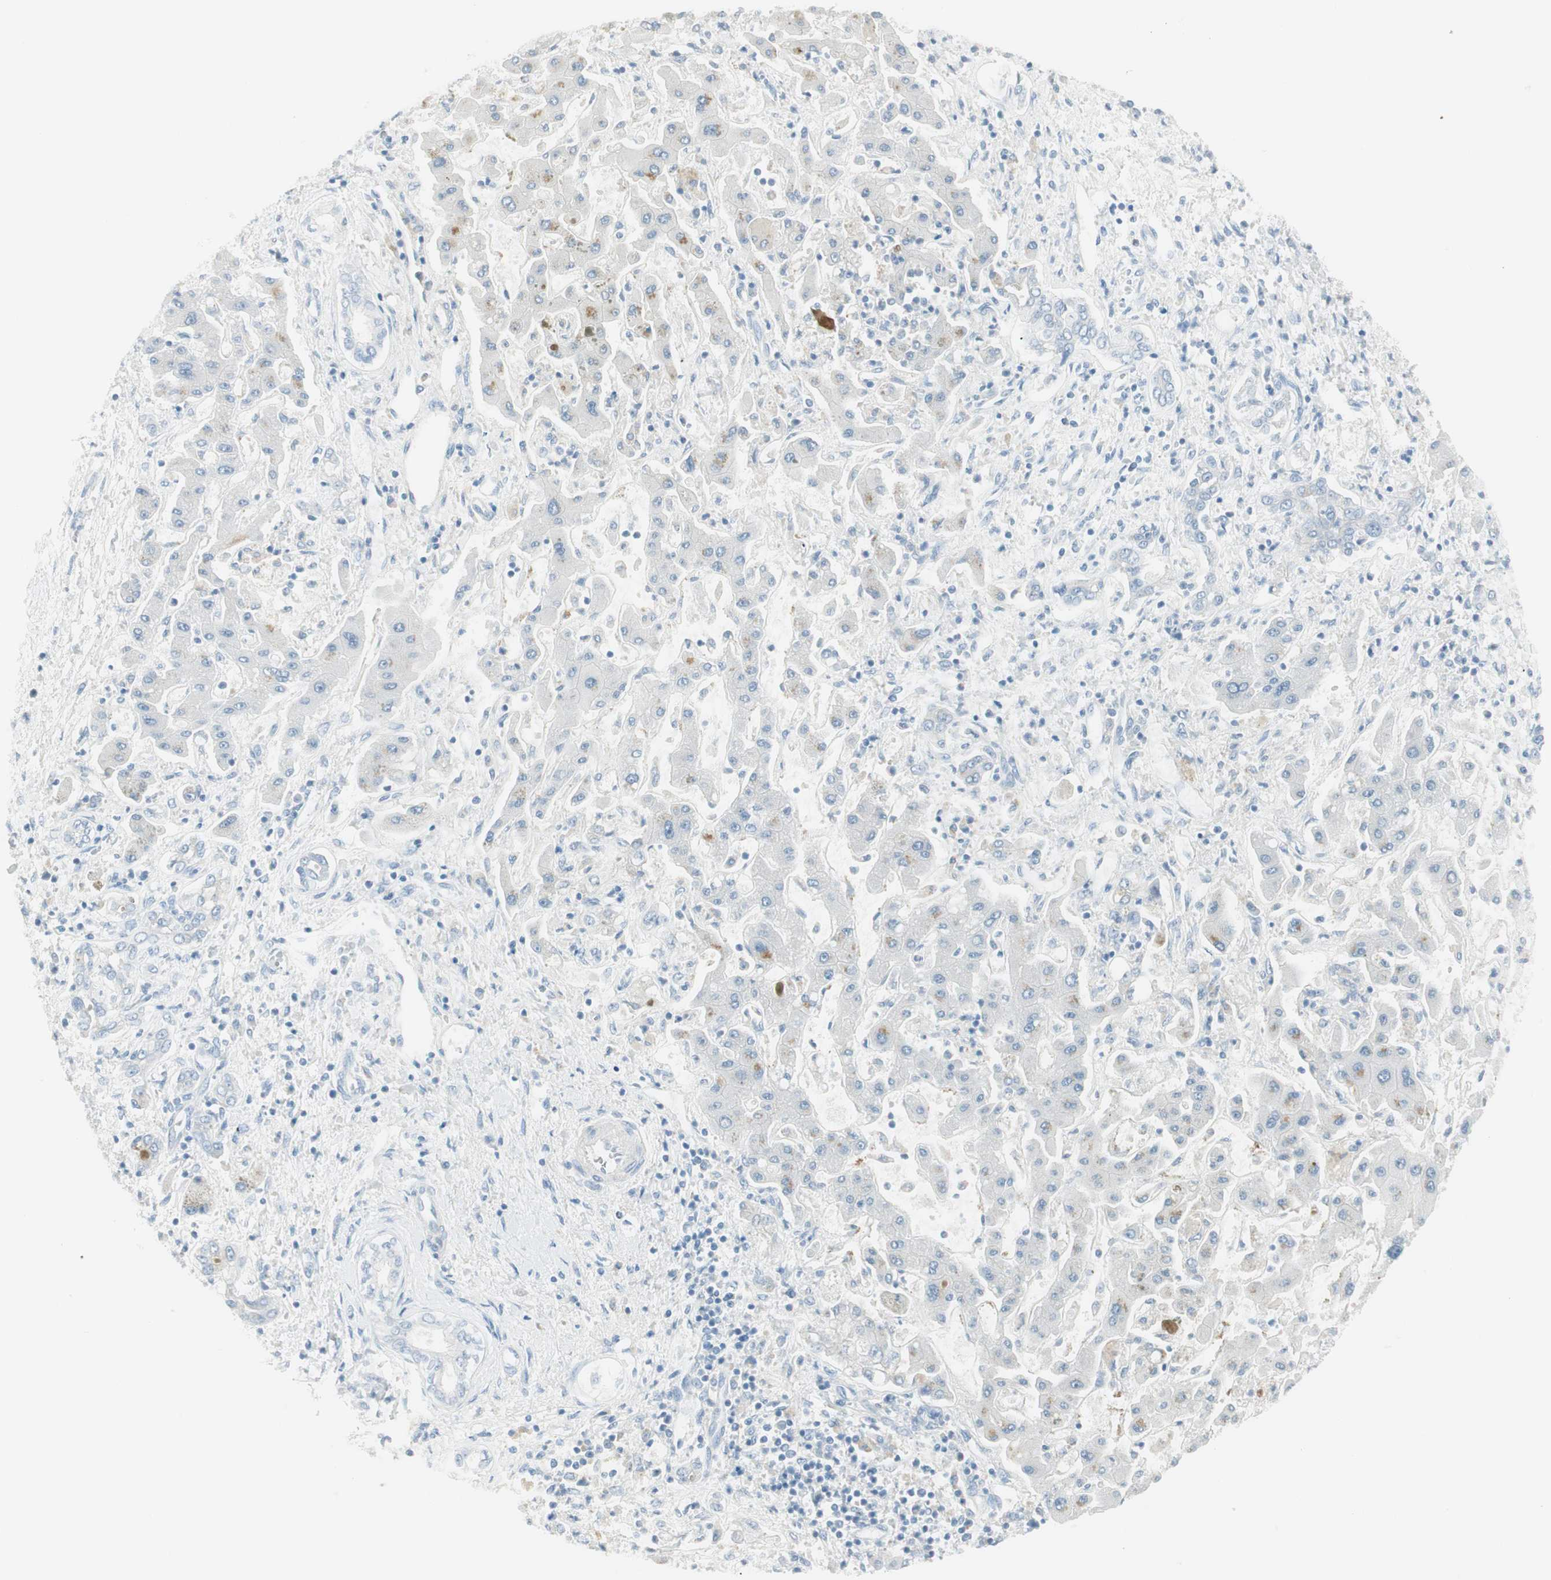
{"staining": {"intensity": "negative", "quantity": "none", "location": "none"}, "tissue": "liver cancer", "cell_type": "Tumor cells", "image_type": "cancer", "snomed": [{"axis": "morphology", "description": "Cholangiocarcinoma"}, {"axis": "topography", "description": "Liver"}], "caption": "Immunohistochemistry (IHC) of liver cholangiocarcinoma exhibits no expression in tumor cells. (Stains: DAB (3,3'-diaminobenzidine) immunohistochemistry with hematoxylin counter stain, Microscopy: brightfield microscopy at high magnification).", "gene": "ITLN2", "patient": {"sex": "male", "age": 50}}